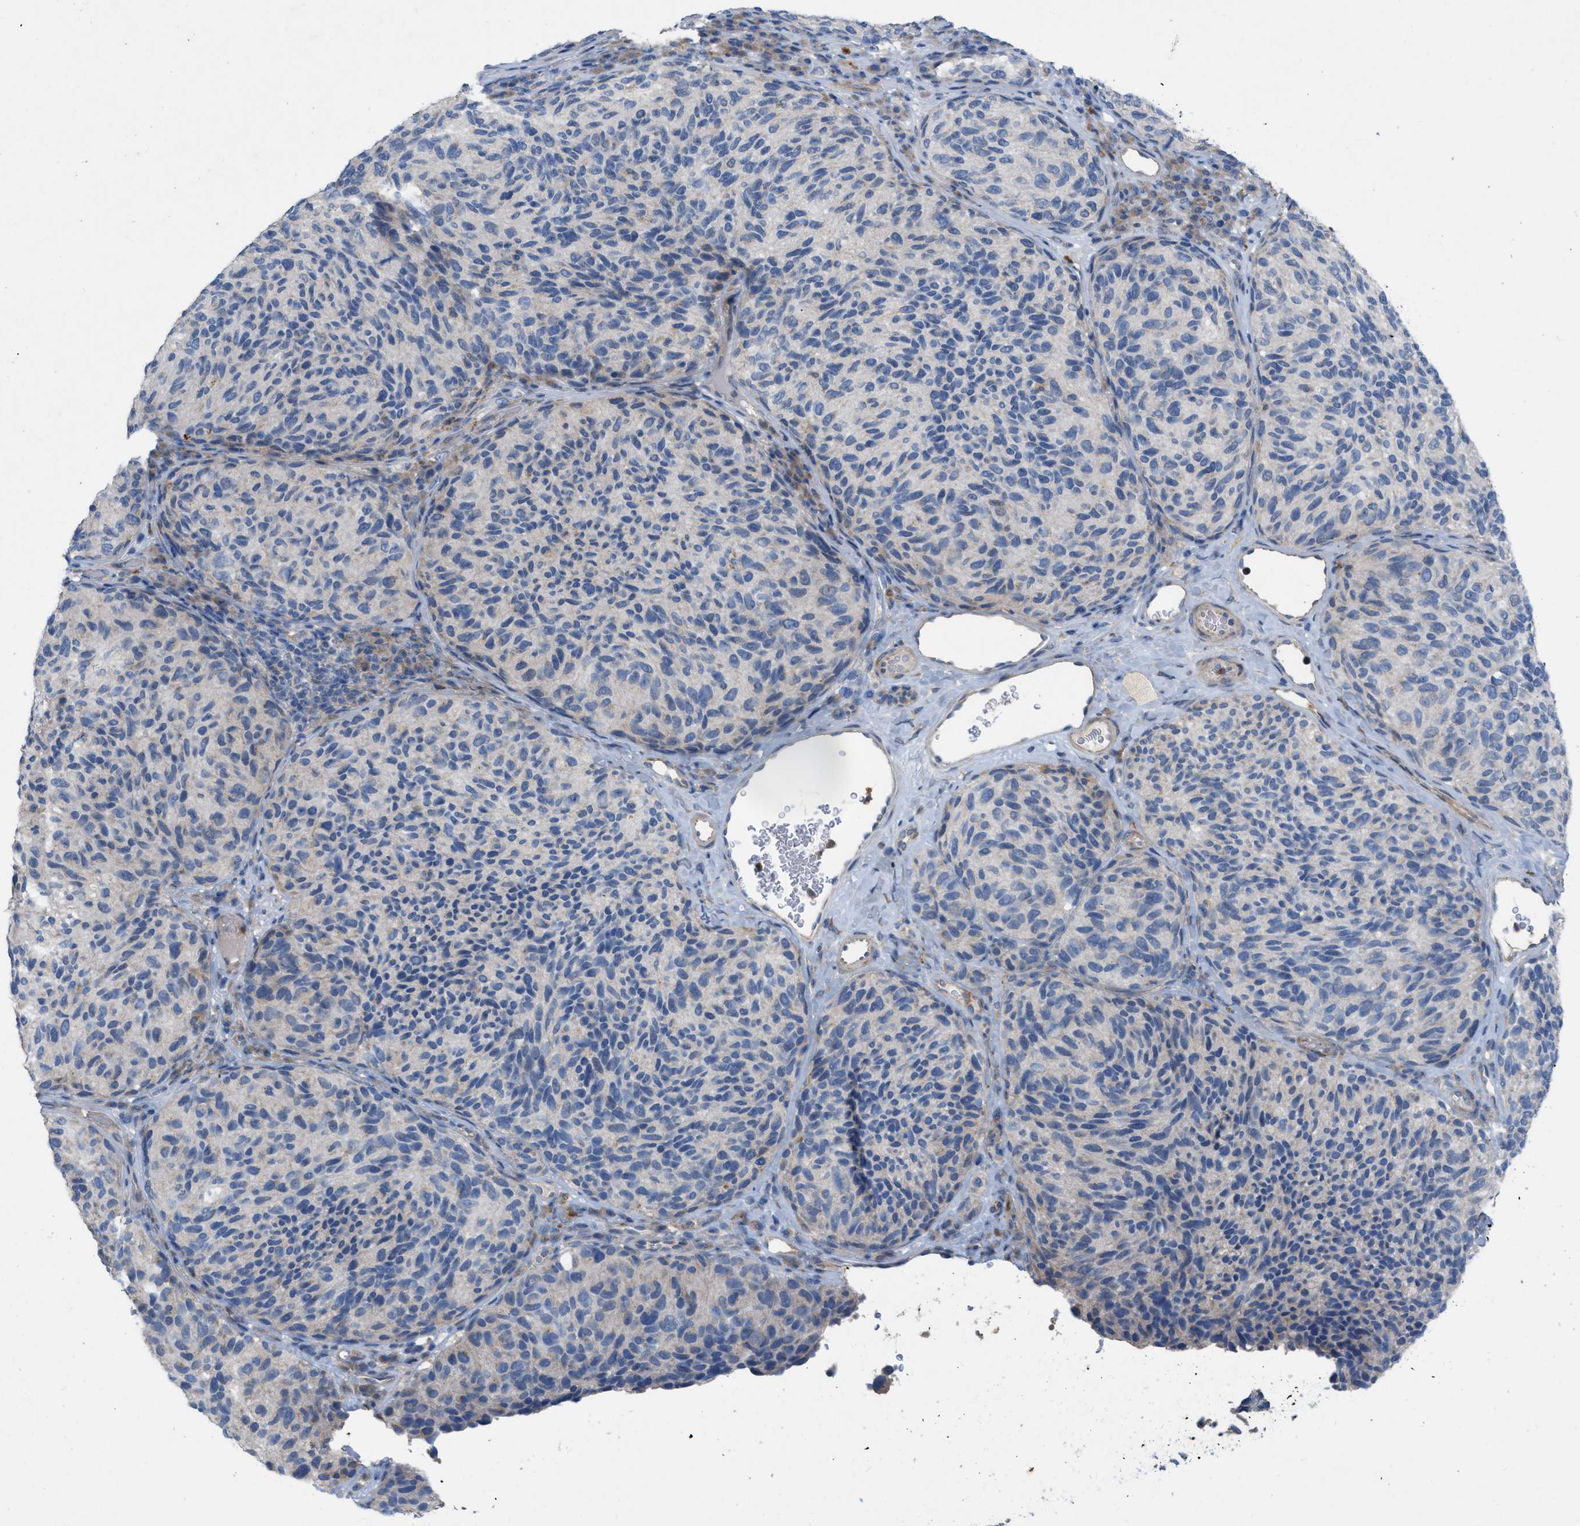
{"staining": {"intensity": "negative", "quantity": "none", "location": "none"}, "tissue": "melanoma", "cell_type": "Tumor cells", "image_type": "cancer", "snomed": [{"axis": "morphology", "description": "Malignant melanoma, NOS"}, {"axis": "topography", "description": "Skin"}], "caption": "Human malignant melanoma stained for a protein using immunohistochemistry exhibits no positivity in tumor cells.", "gene": "PLPPR5", "patient": {"sex": "female", "age": 73}}